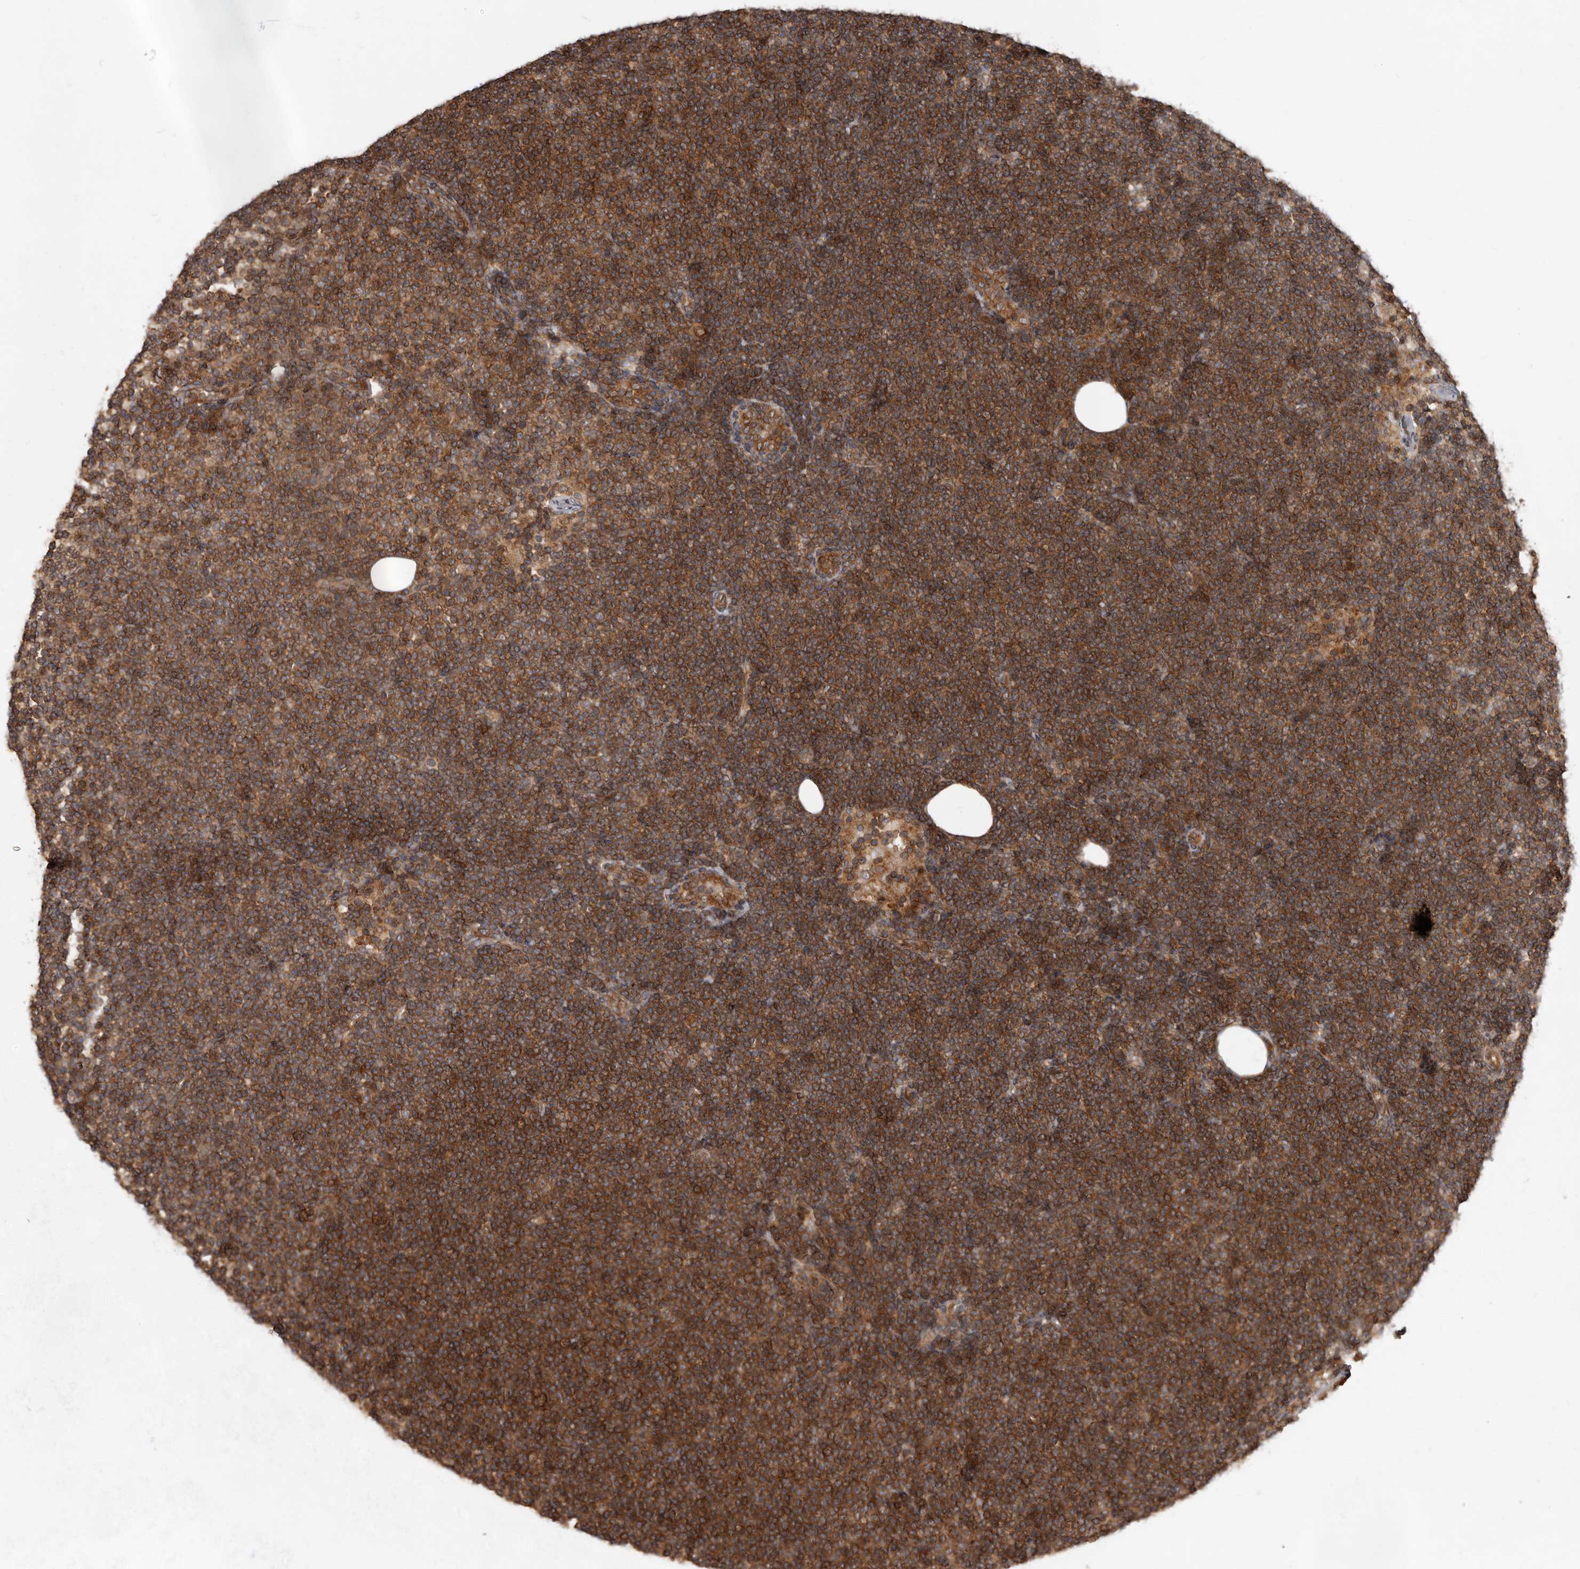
{"staining": {"intensity": "strong", "quantity": ">75%", "location": "cytoplasmic/membranous"}, "tissue": "lymphoma", "cell_type": "Tumor cells", "image_type": "cancer", "snomed": [{"axis": "morphology", "description": "Malignant lymphoma, non-Hodgkin's type, Low grade"}, {"axis": "topography", "description": "Lymph node"}], "caption": "IHC staining of lymphoma, which reveals high levels of strong cytoplasmic/membranous positivity in about >75% of tumor cells indicating strong cytoplasmic/membranous protein positivity. The staining was performed using DAB (brown) for protein detection and nuclei were counterstained in hematoxylin (blue).", "gene": "STK36", "patient": {"sex": "female", "age": 53}}